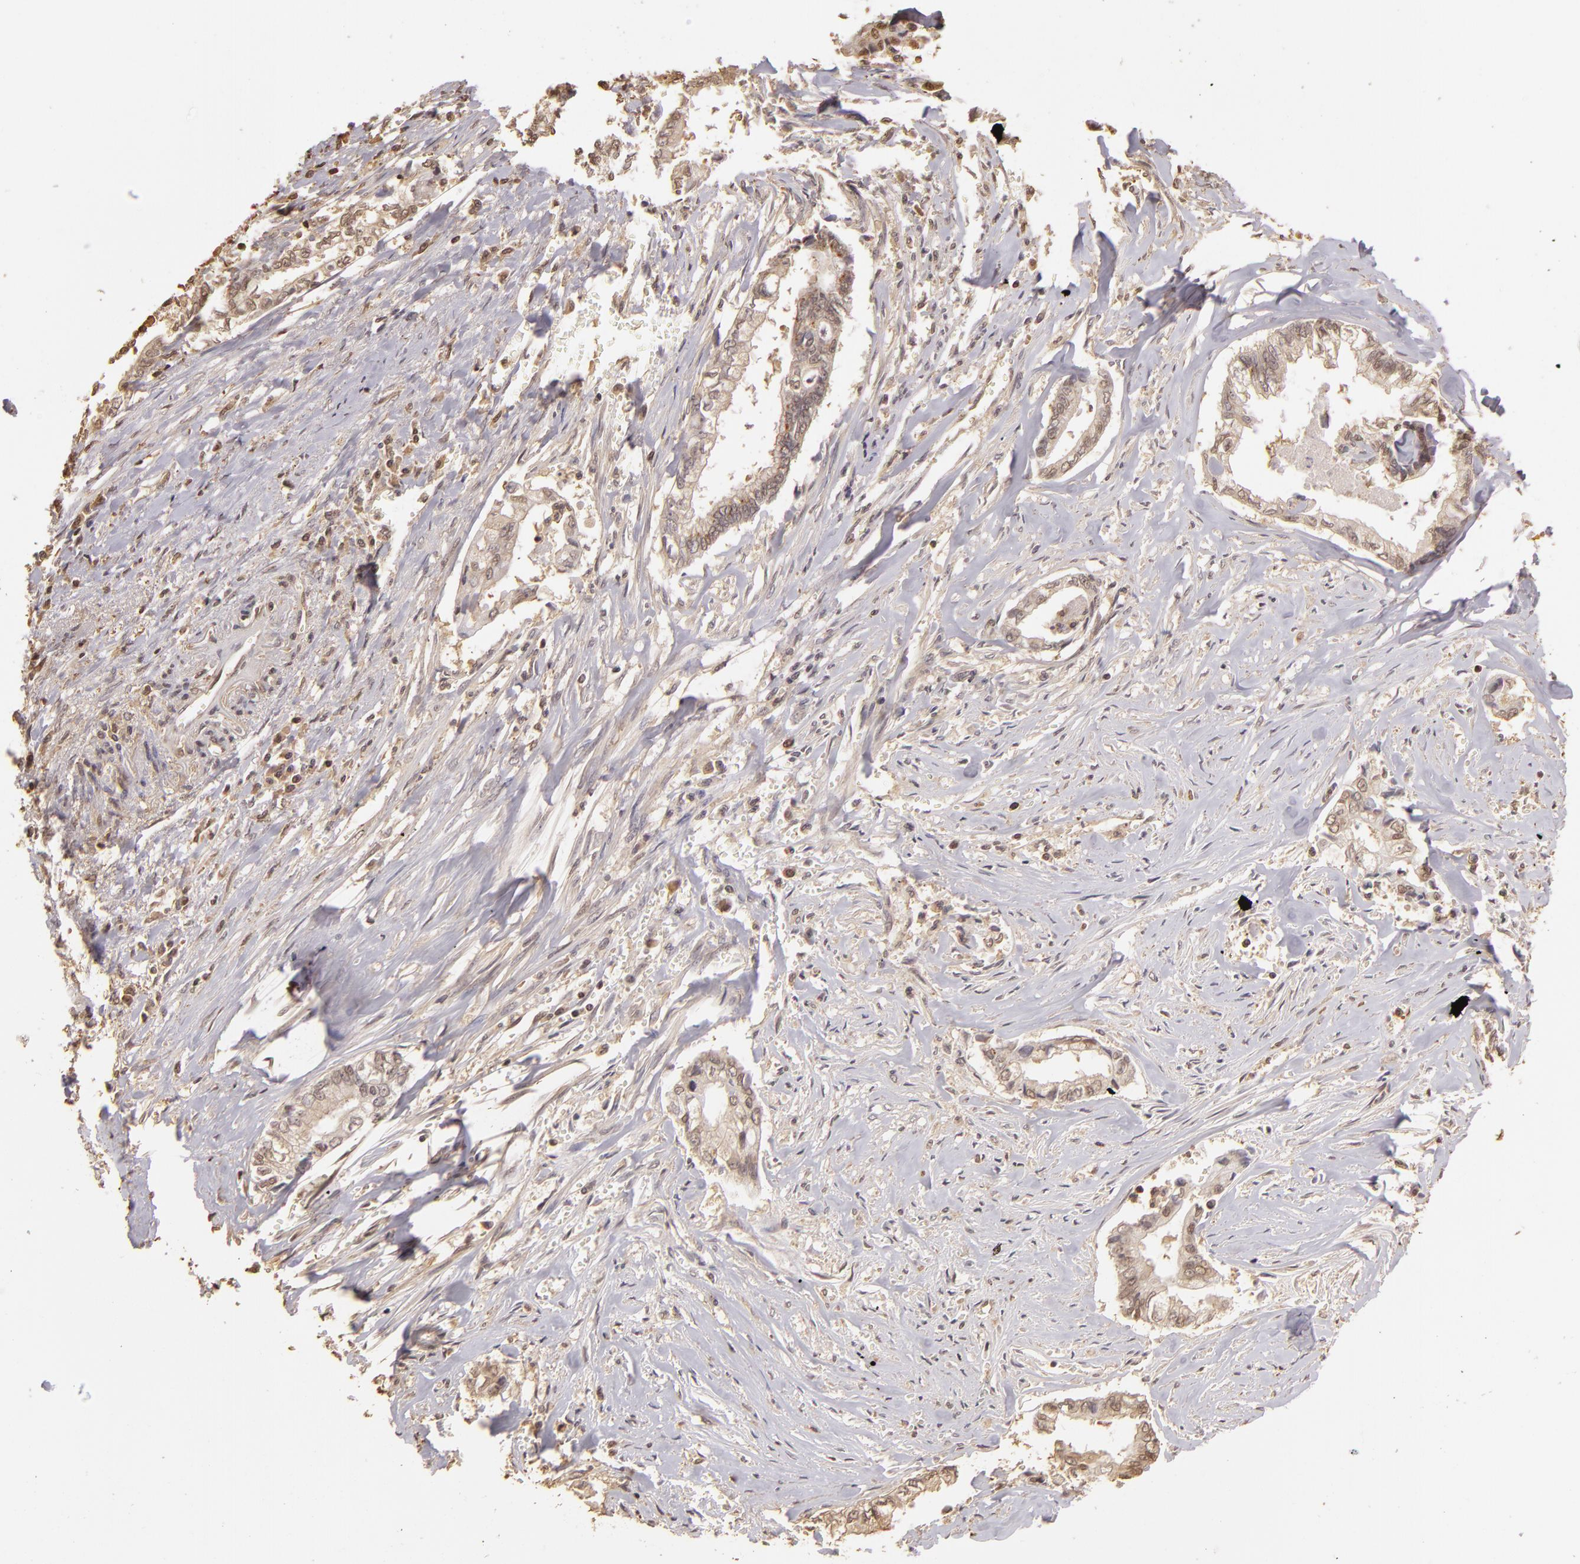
{"staining": {"intensity": "weak", "quantity": "<25%", "location": "cytoplasmic/membranous"}, "tissue": "liver cancer", "cell_type": "Tumor cells", "image_type": "cancer", "snomed": [{"axis": "morphology", "description": "Cholangiocarcinoma"}, {"axis": "topography", "description": "Liver"}], "caption": "Immunohistochemistry (IHC) histopathology image of human cholangiocarcinoma (liver) stained for a protein (brown), which shows no expression in tumor cells.", "gene": "ARPC2", "patient": {"sex": "male", "age": 57}}